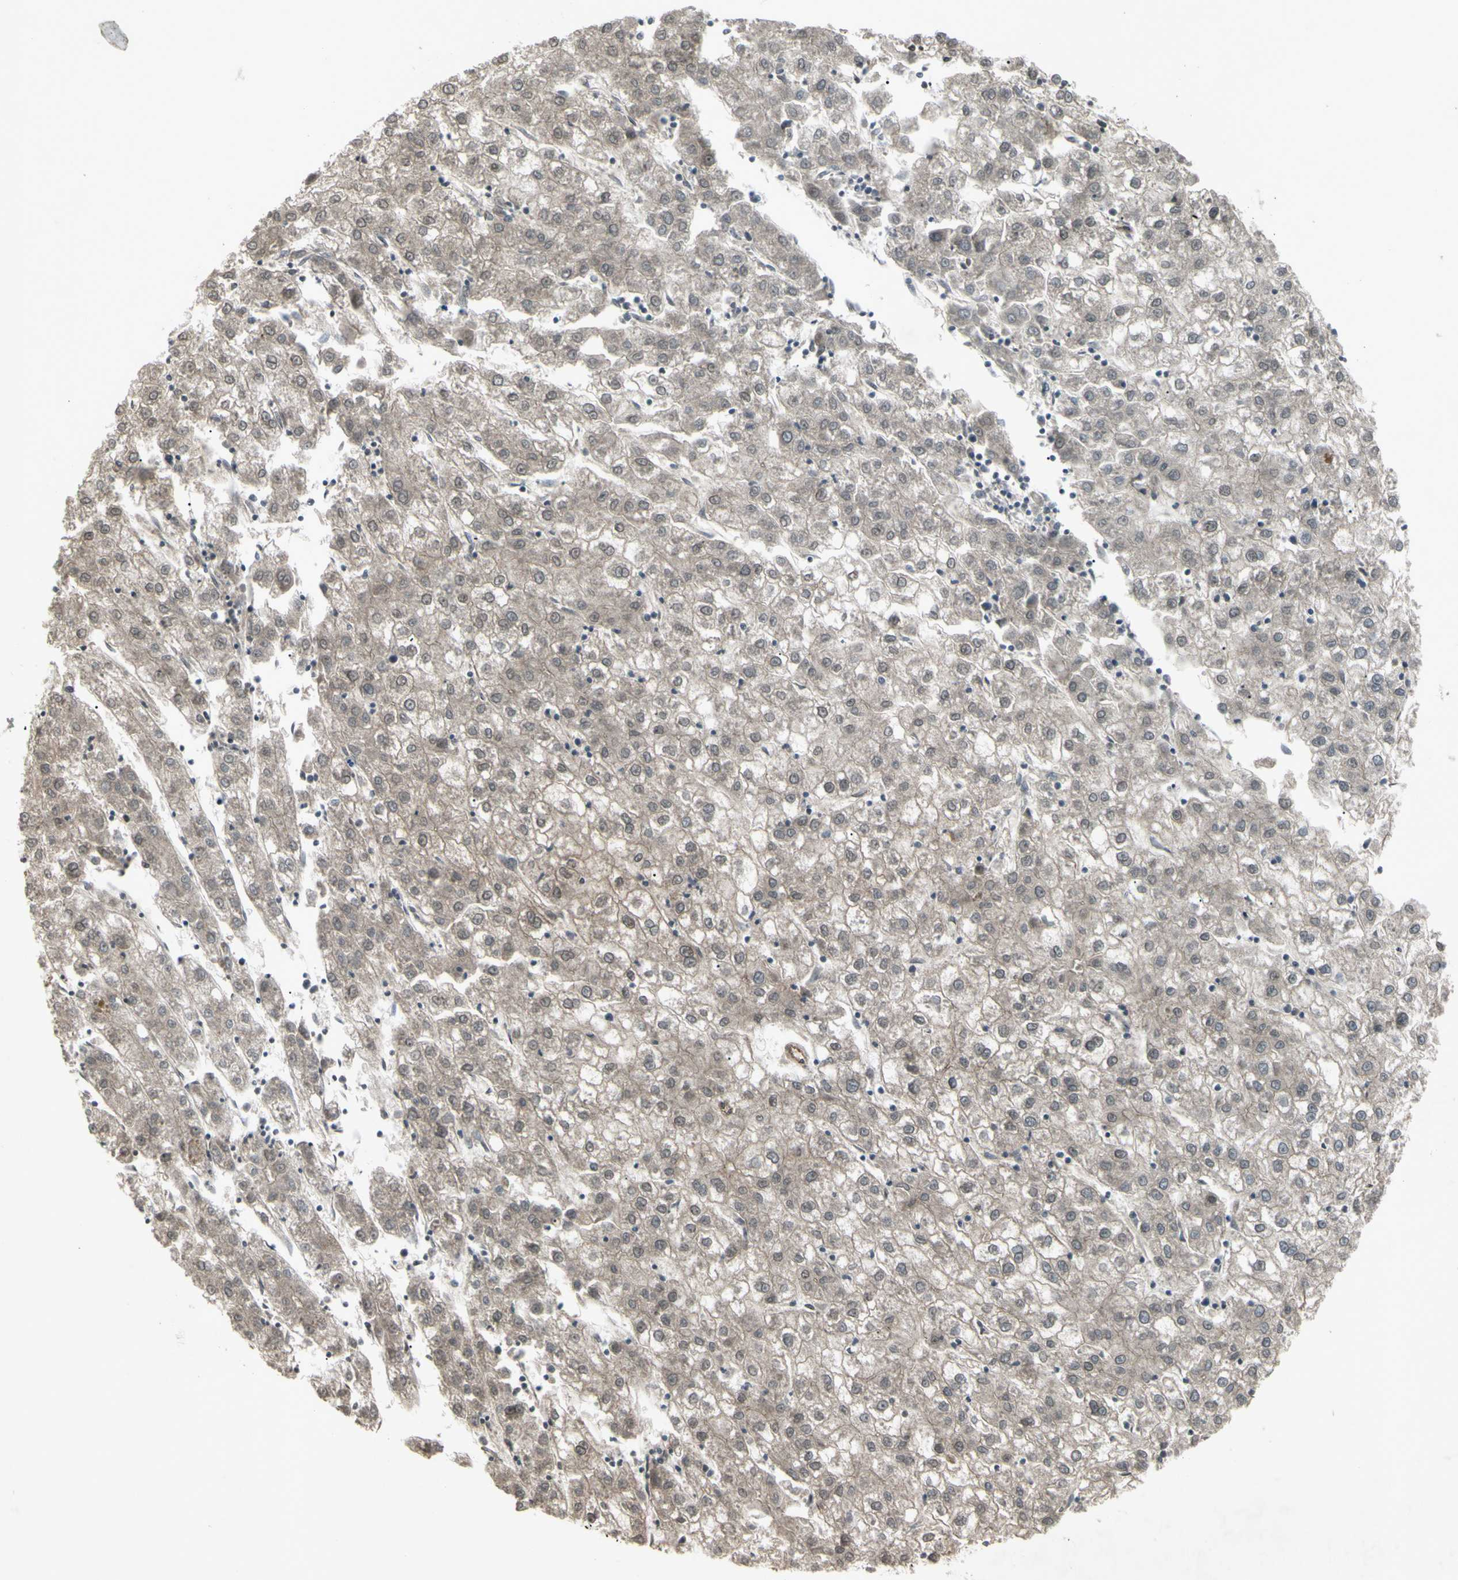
{"staining": {"intensity": "weak", "quantity": ">75%", "location": "cytoplasmic/membranous"}, "tissue": "liver cancer", "cell_type": "Tumor cells", "image_type": "cancer", "snomed": [{"axis": "morphology", "description": "Carcinoma, Hepatocellular, NOS"}, {"axis": "topography", "description": "Liver"}], "caption": "The image demonstrates immunohistochemical staining of liver cancer (hepatocellular carcinoma). There is weak cytoplasmic/membranous expression is present in about >75% of tumor cells. (DAB (3,3'-diaminobenzidine) IHC with brightfield microscopy, high magnification).", "gene": "JAG1", "patient": {"sex": "male", "age": 72}}